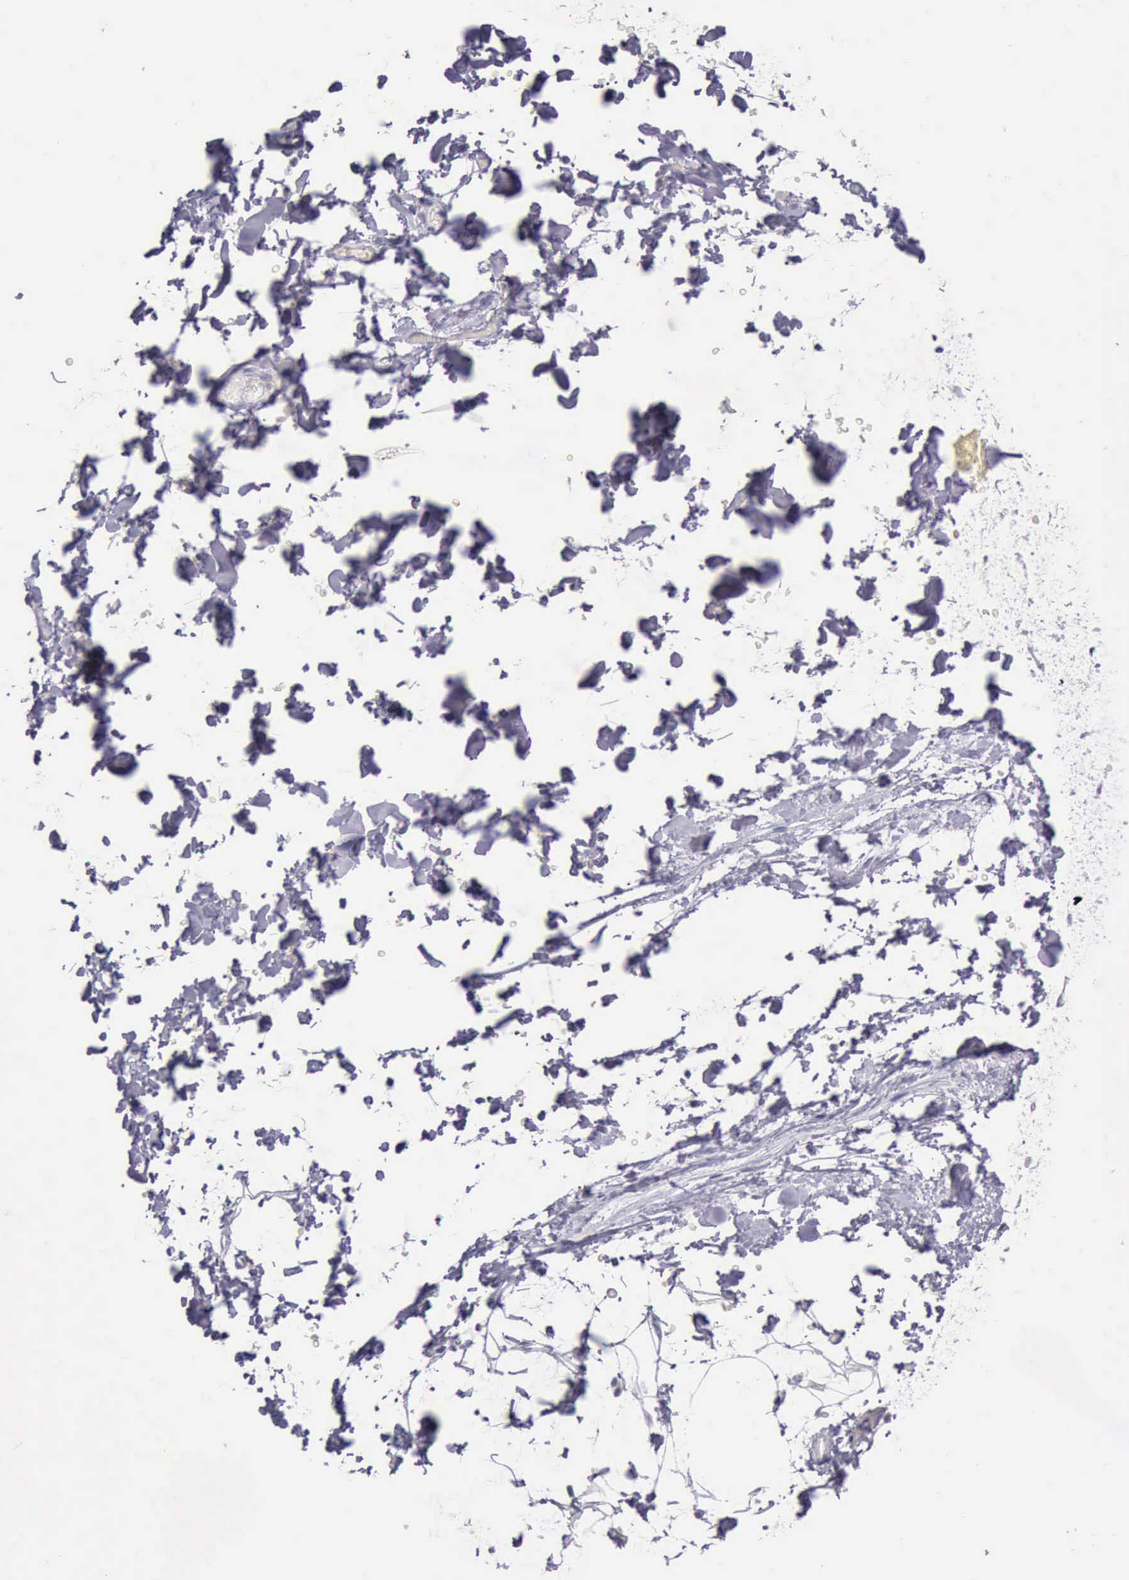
{"staining": {"intensity": "negative", "quantity": "none", "location": "none"}, "tissue": "adipose tissue", "cell_type": "Adipocytes", "image_type": "normal", "snomed": [{"axis": "morphology", "description": "Normal tissue, NOS"}, {"axis": "topography", "description": "Soft tissue"}], "caption": "High power microscopy photomicrograph of an IHC photomicrograph of benign adipose tissue, revealing no significant positivity in adipocytes. (Brightfield microscopy of DAB immunohistochemistry (IHC) at high magnification).", "gene": "ARNT2", "patient": {"sex": "male", "age": 72}}